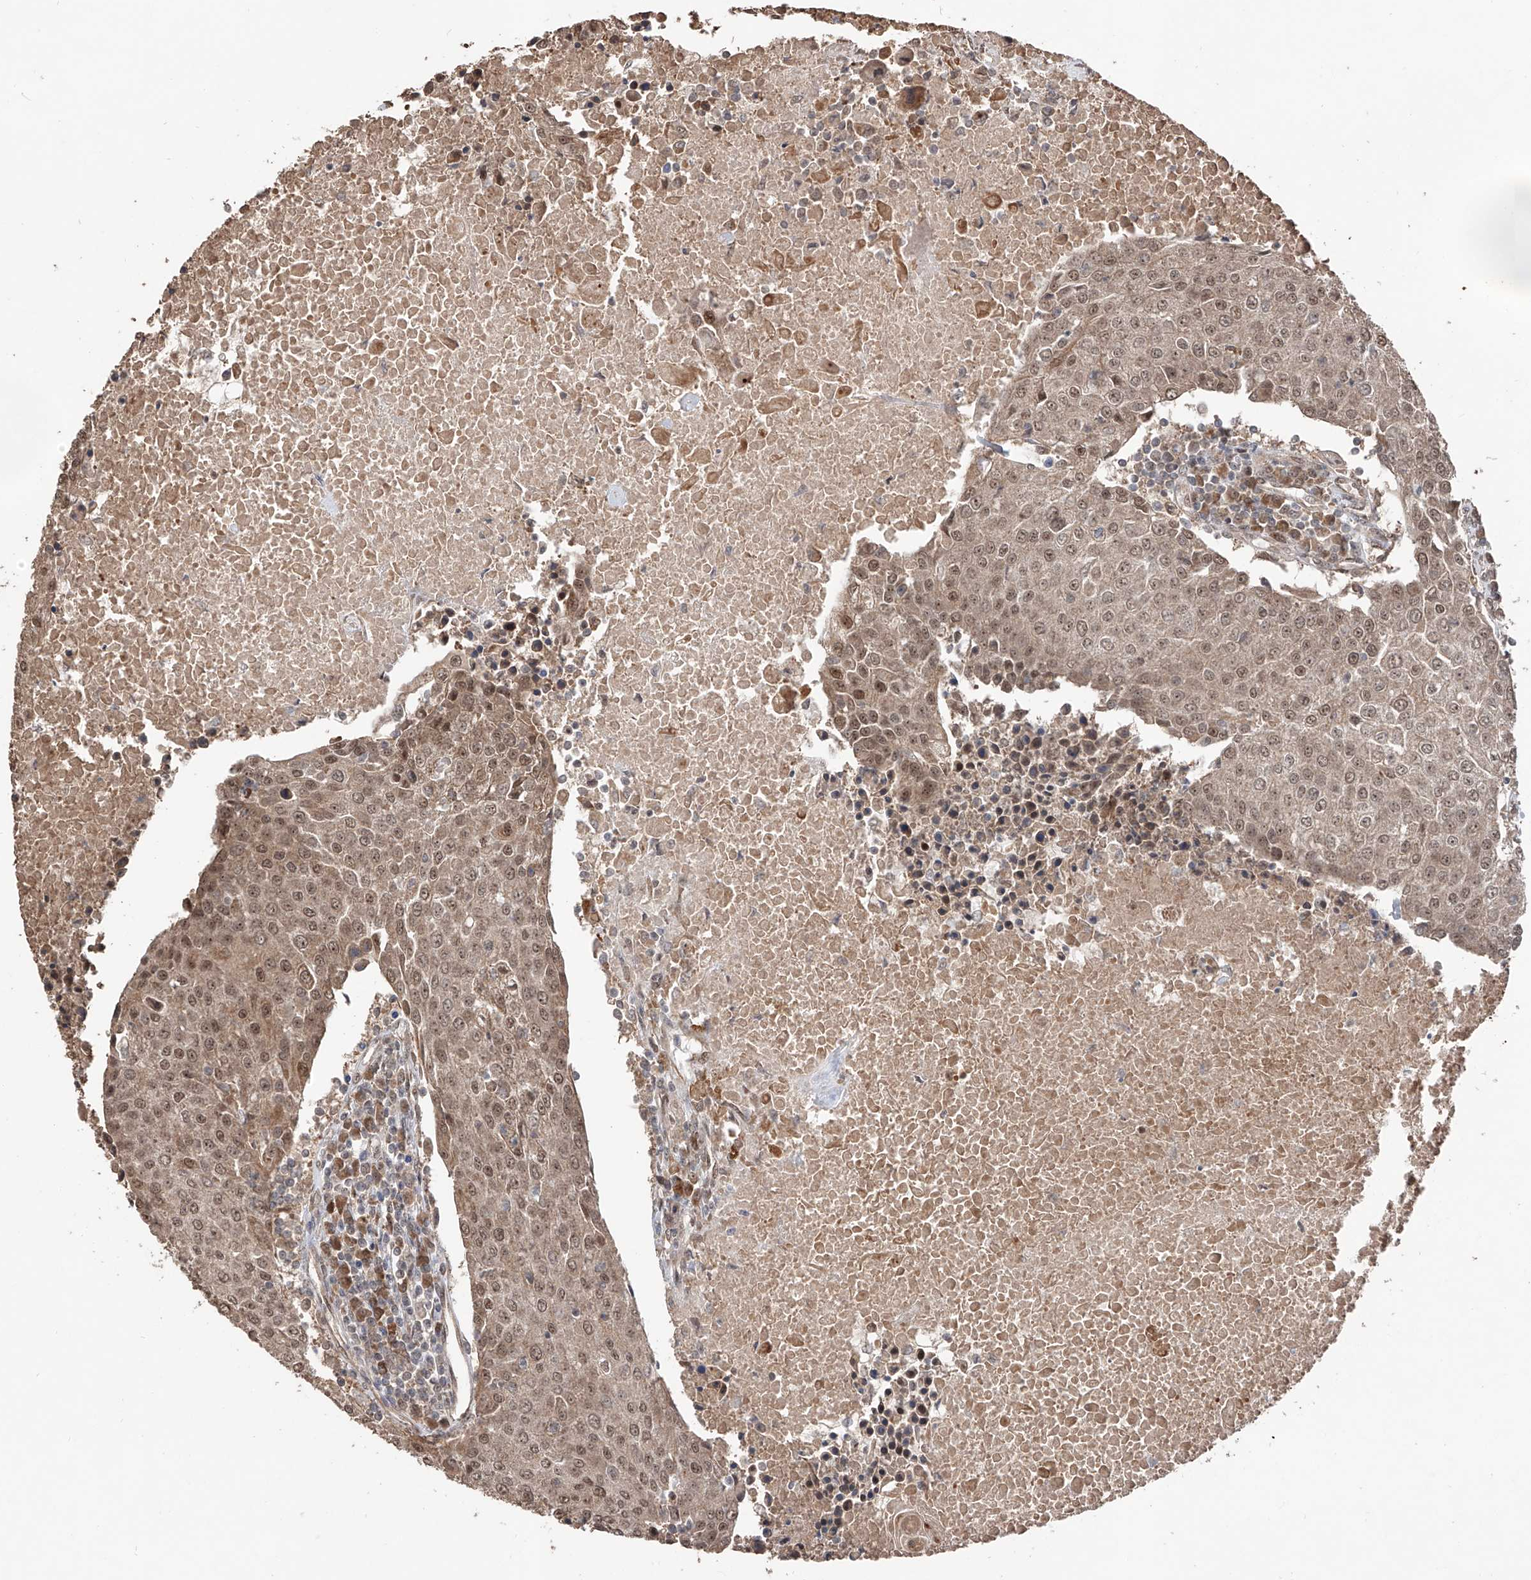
{"staining": {"intensity": "moderate", "quantity": ">75%", "location": "nuclear"}, "tissue": "urothelial cancer", "cell_type": "Tumor cells", "image_type": "cancer", "snomed": [{"axis": "morphology", "description": "Urothelial carcinoma, High grade"}, {"axis": "topography", "description": "Urinary bladder"}], "caption": "IHC photomicrograph of neoplastic tissue: urothelial cancer stained using IHC demonstrates medium levels of moderate protein expression localized specifically in the nuclear of tumor cells, appearing as a nuclear brown color.", "gene": "FAM135A", "patient": {"sex": "female", "age": 85}}